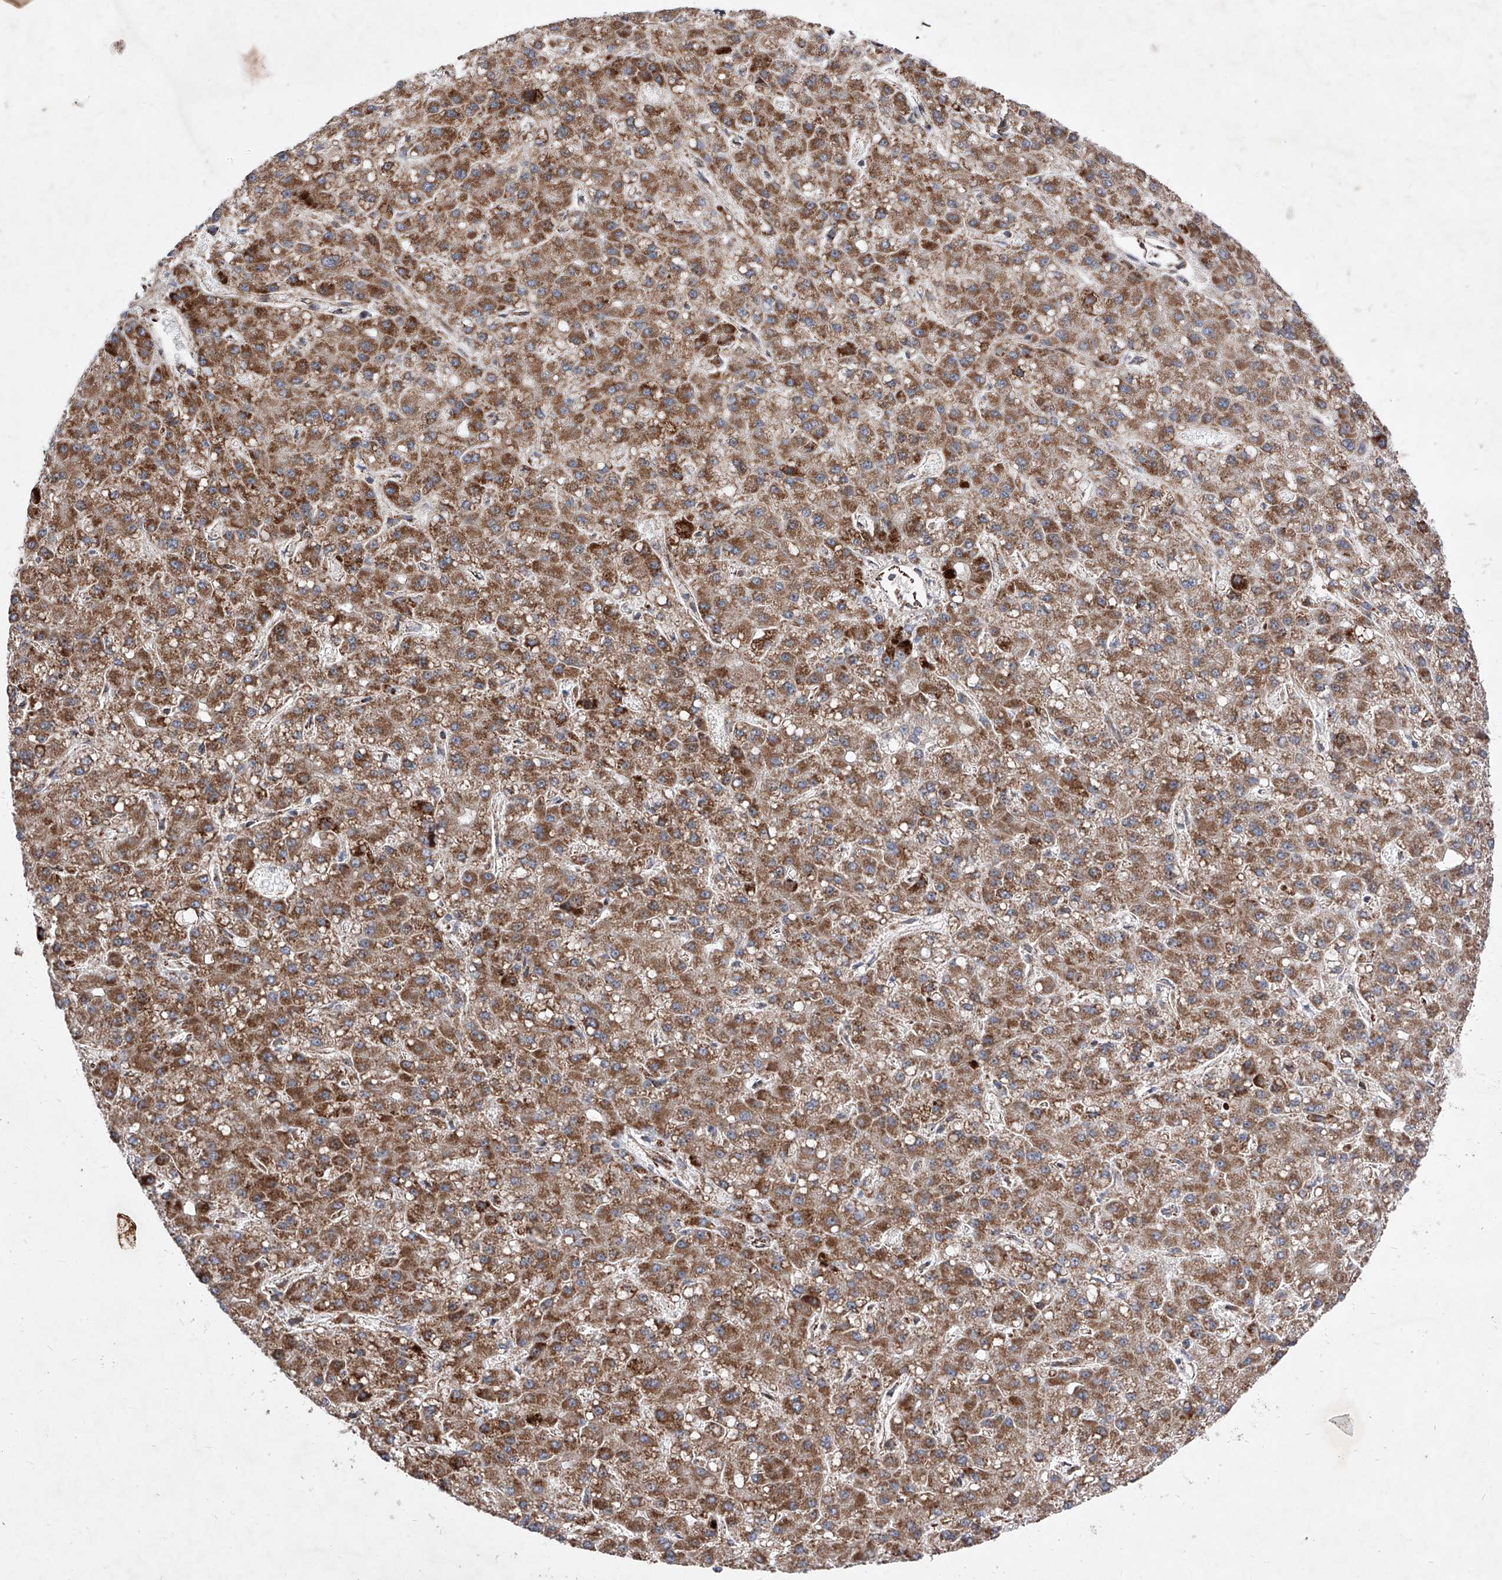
{"staining": {"intensity": "moderate", "quantity": ">75%", "location": "cytoplasmic/membranous"}, "tissue": "liver cancer", "cell_type": "Tumor cells", "image_type": "cancer", "snomed": [{"axis": "morphology", "description": "Carcinoma, Hepatocellular, NOS"}, {"axis": "topography", "description": "Liver"}], "caption": "Protein expression analysis of human hepatocellular carcinoma (liver) reveals moderate cytoplasmic/membranous positivity in about >75% of tumor cells. The staining was performed using DAB (3,3'-diaminobenzidine), with brown indicating positive protein expression. Nuclei are stained blue with hematoxylin.", "gene": "SEMA6A", "patient": {"sex": "male", "age": 67}}